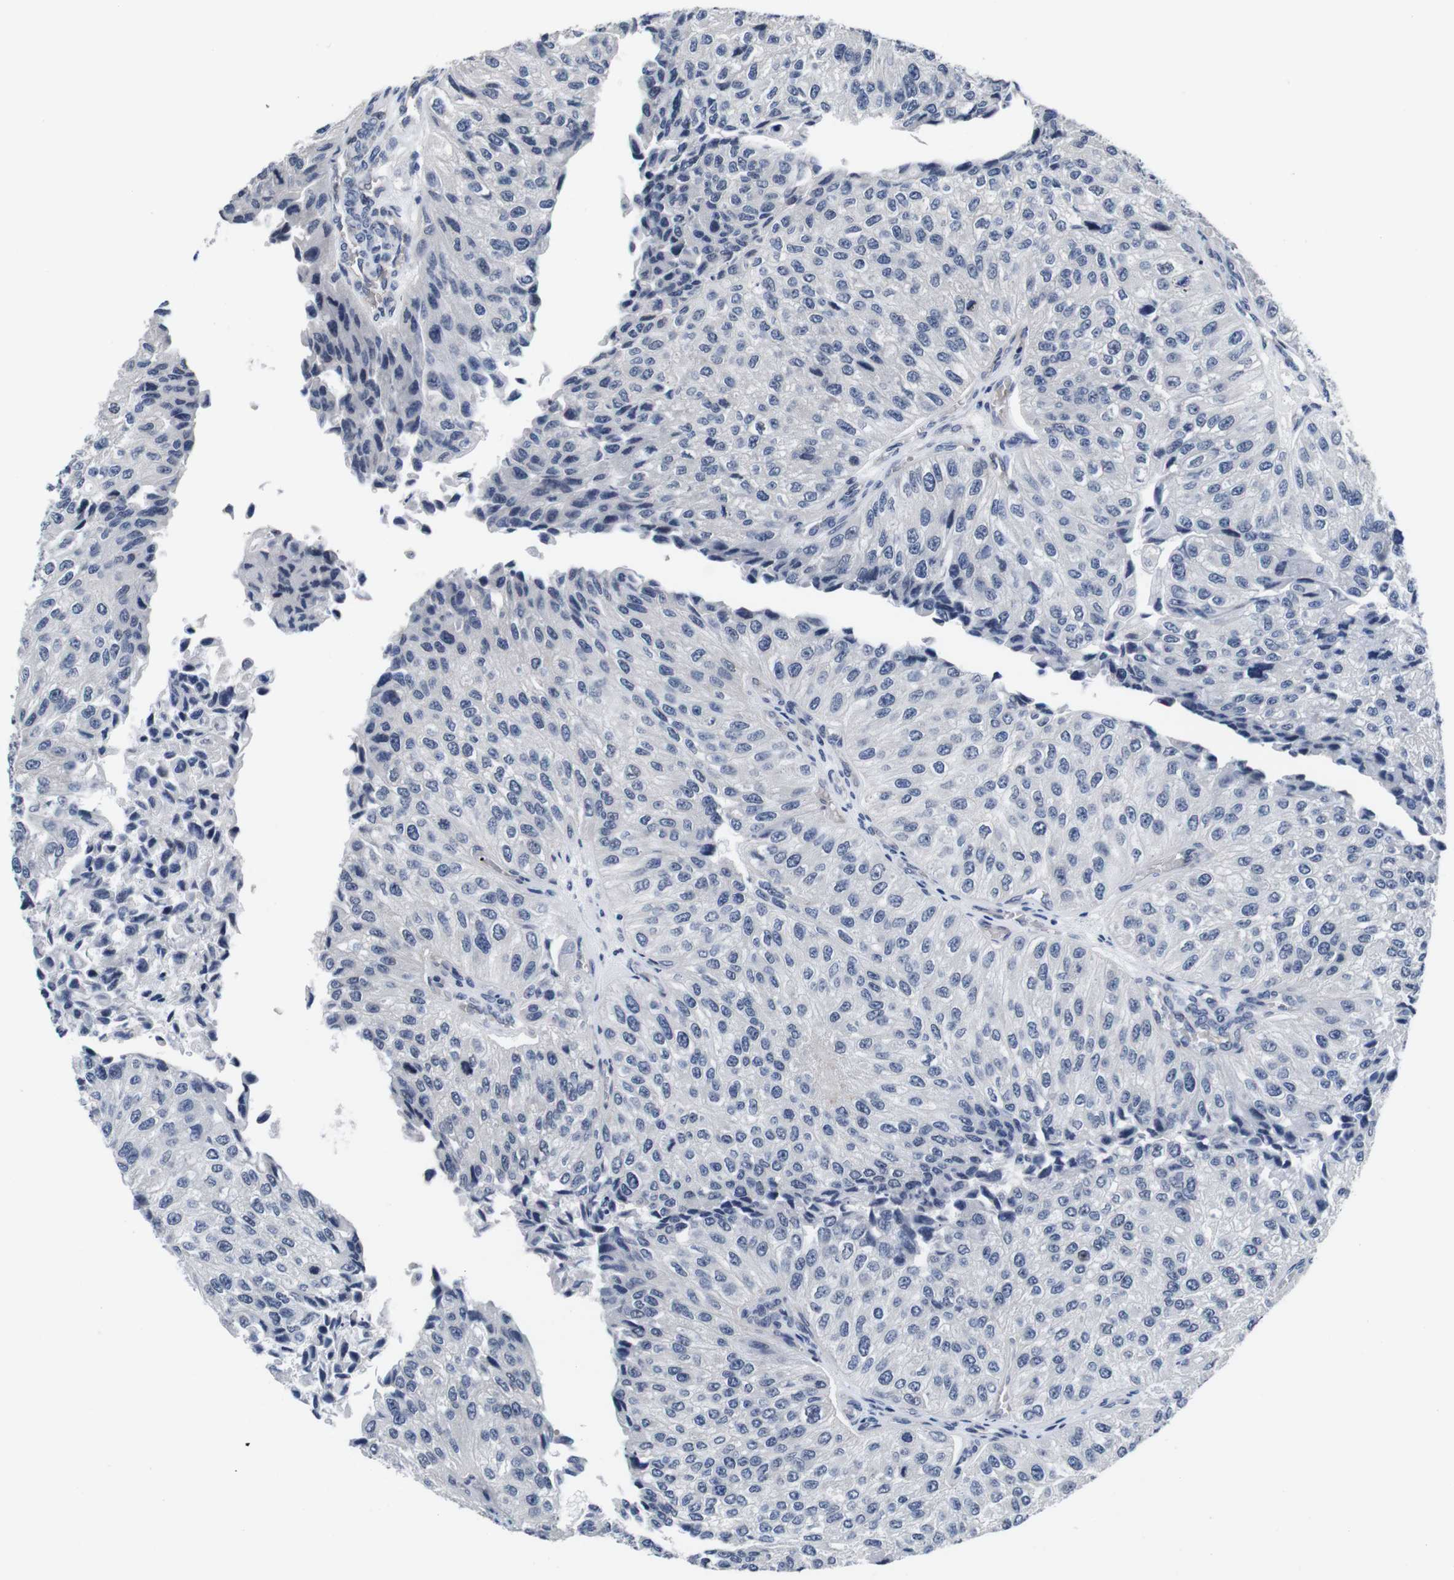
{"staining": {"intensity": "negative", "quantity": "none", "location": "none"}, "tissue": "urothelial cancer", "cell_type": "Tumor cells", "image_type": "cancer", "snomed": [{"axis": "morphology", "description": "Urothelial carcinoma, High grade"}, {"axis": "topography", "description": "Kidney"}, {"axis": "topography", "description": "Urinary bladder"}], "caption": "There is no significant expression in tumor cells of urothelial carcinoma (high-grade).", "gene": "SOCS3", "patient": {"sex": "male", "age": 77}}